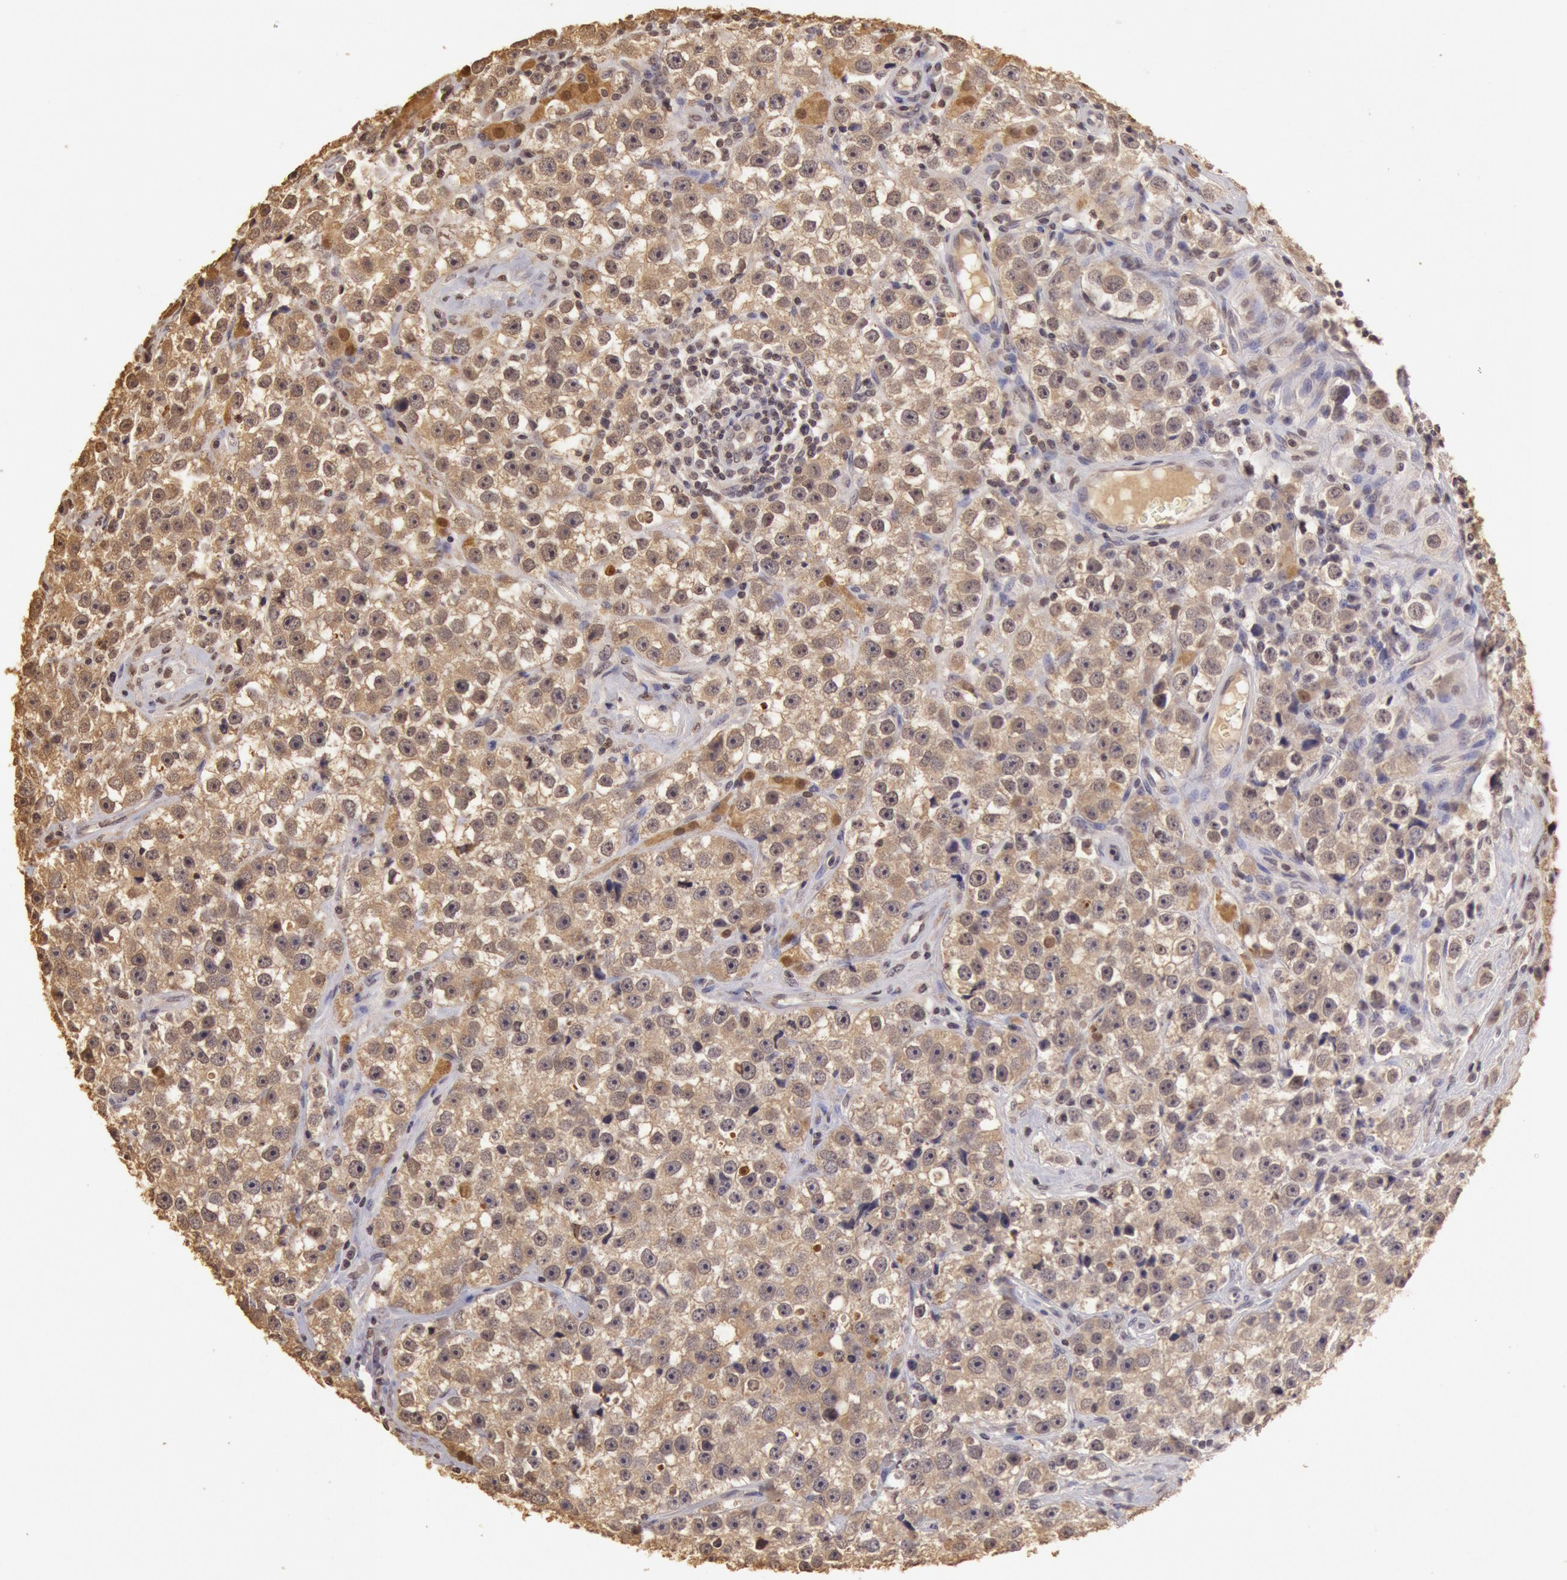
{"staining": {"intensity": "weak", "quantity": "25%-75%", "location": "cytoplasmic/membranous"}, "tissue": "testis cancer", "cell_type": "Tumor cells", "image_type": "cancer", "snomed": [{"axis": "morphology", "description": "Seminoma, NOS"}, {"axis": "topography", "description": "Testis"}], "caption": "Protein expression analysis of testis seminoma reveals weak cytoplasmic/membranous staining in approximately 25%-75% of tumor cells.", "gene": "SOD1", "patient": {"sex": "male", "age": 32}}